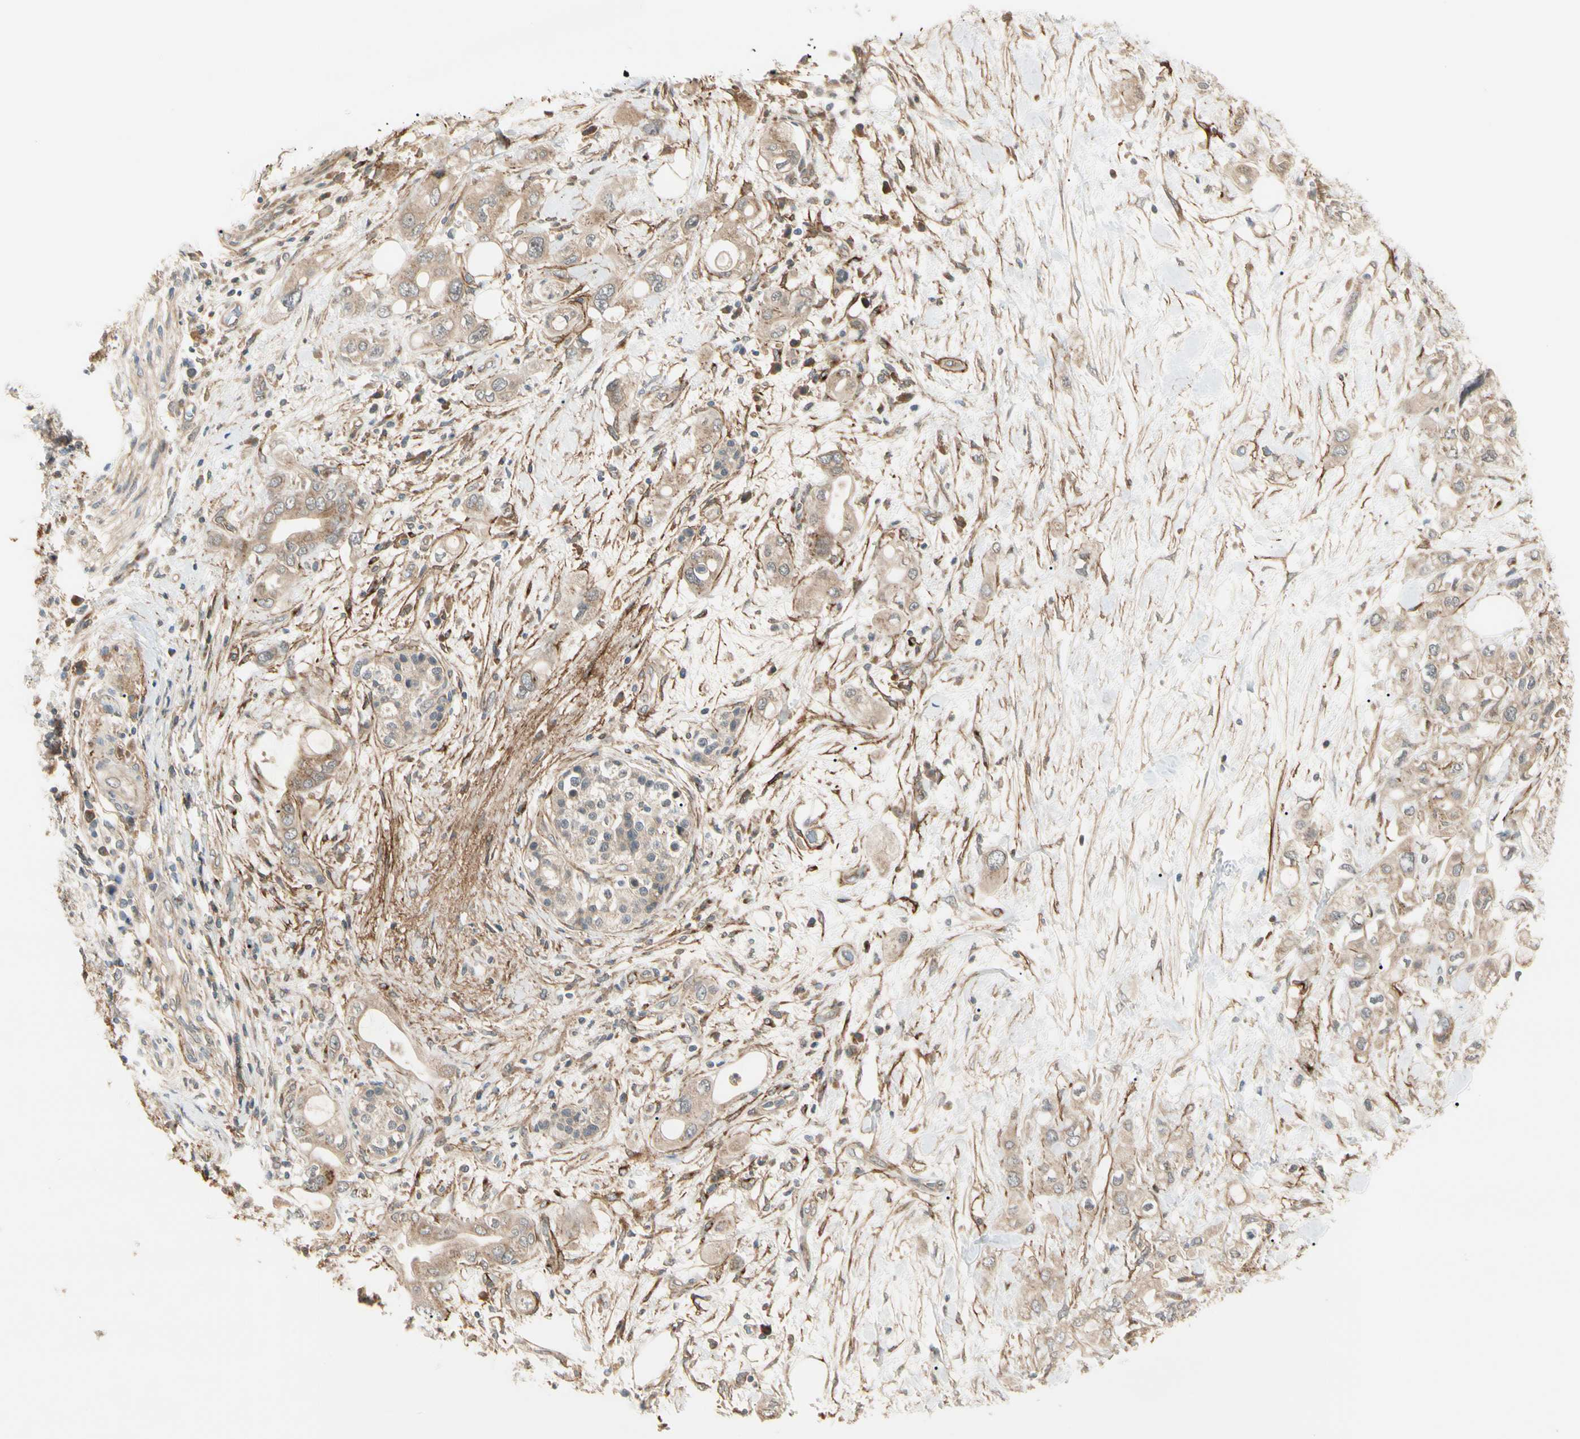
{"staining": {"intensity": "moderate", "quantity": ">75%", "location": "cytoplasmic/membranous"}, "tissue": "pancreatic cancer", "cell_type": "Tumor cells", "image_type": "cancer", "snomed": [{"axis": "morphology", "description": "Adenocarcinoma, NOS"}, {"axis": "topography", "description": "Pancreas"}], "caption": "Tumor cells exhibit medium levels of moderate cytoplasmic/membranous staining in about >75% of cells in human pancreatic cancer. (DAB = brown stain, brightfield microscopy at high magnification).", "gene": "F2R", "patient": {"sex": "female", "age": 56}}